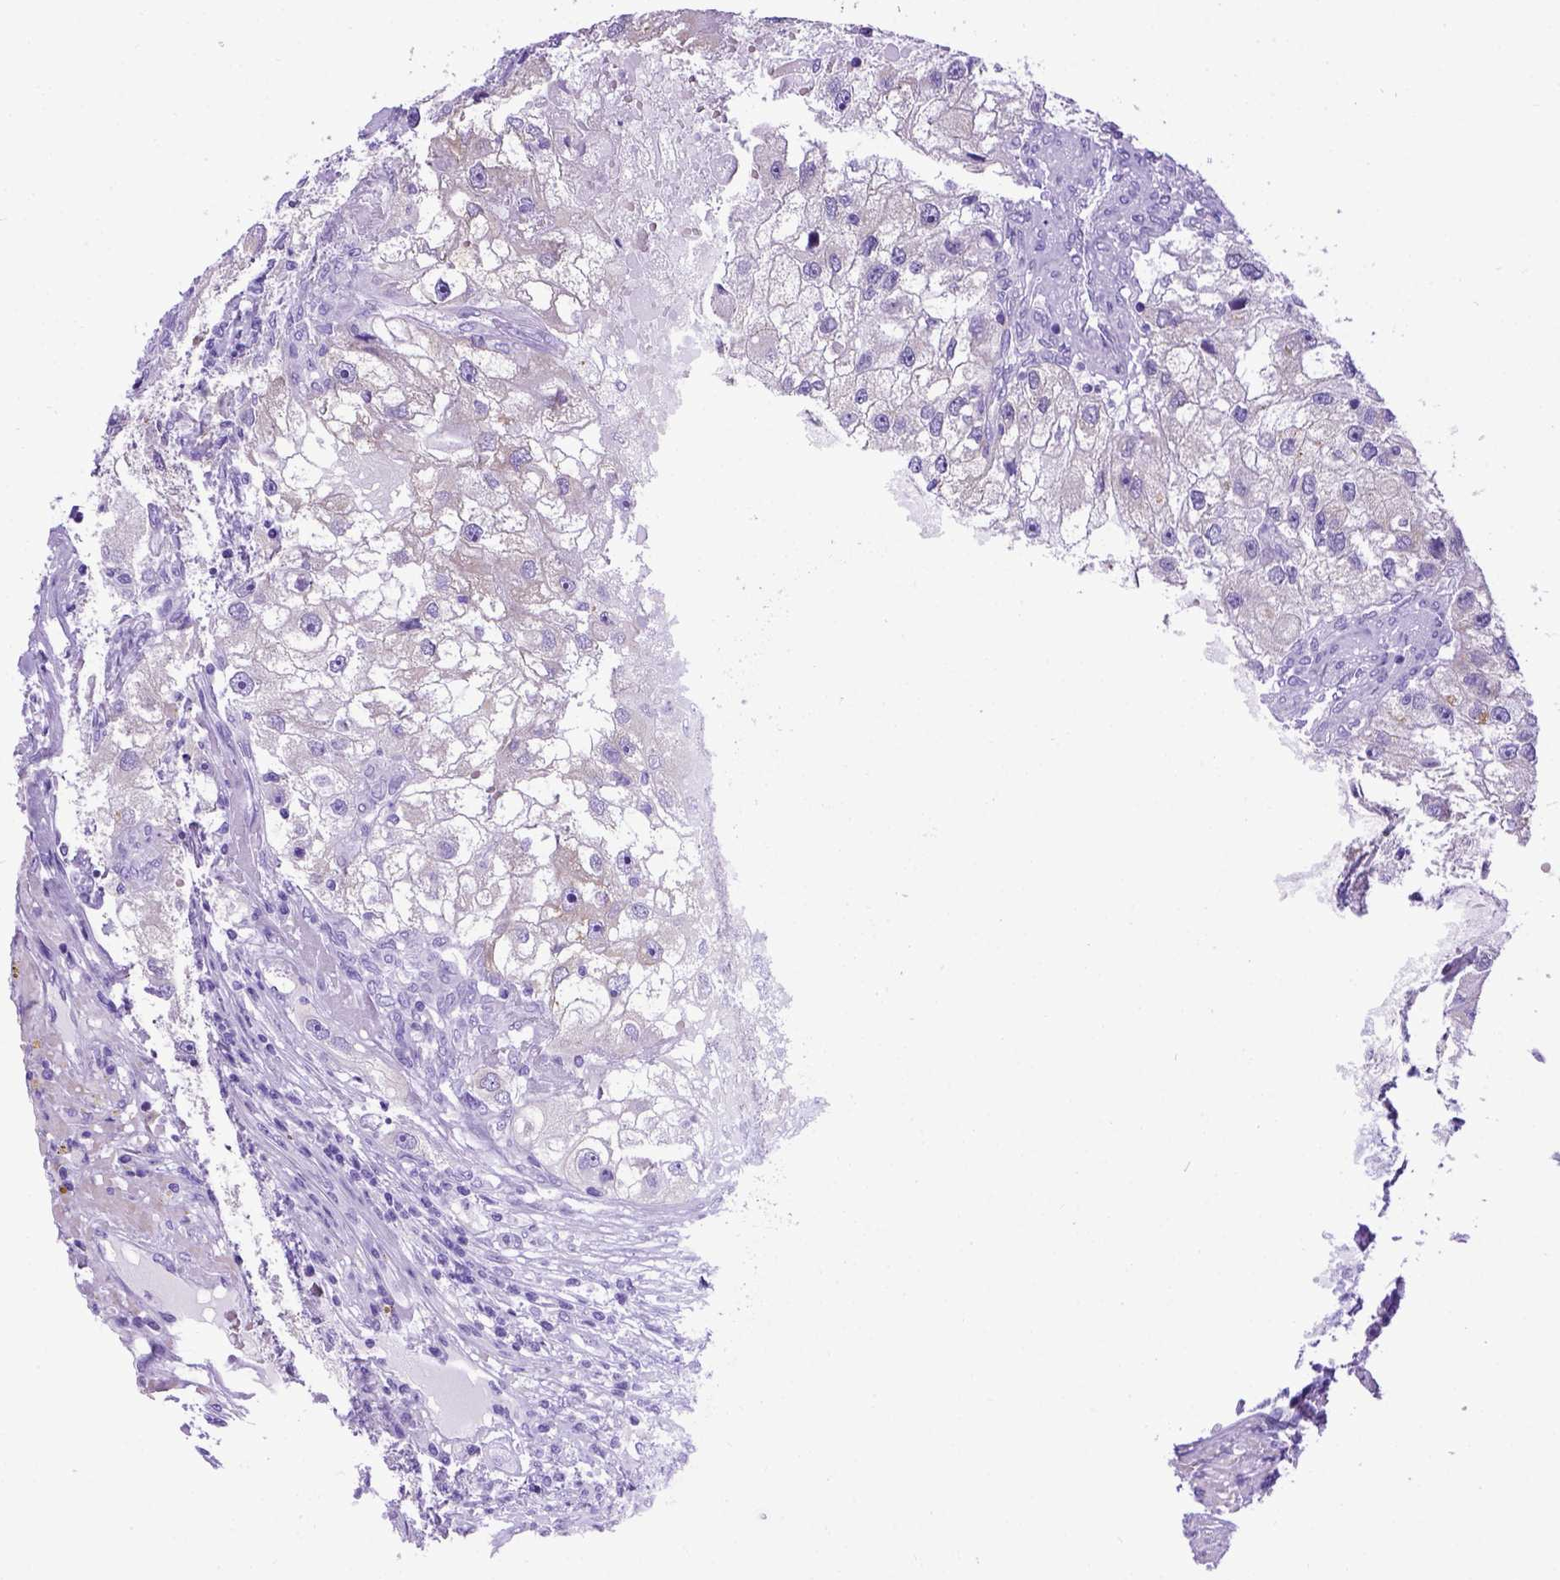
{"staining": {"intensity": "negative", "quantity": "none", "location": "none"}, "tissue": "renal cancer", "cell_type": "Tumor cells", "image_type": "cancer", "snomed": [{"axis": "morphology", "description": "Adenocarcinoma, NOS"}, {"axis": "topography", "description": "Kidney"}], "caption": "An image of human adenocarcinoma (renal) is negative for staining in tumor cells. (Brightfield microscopy of DAB (3,3'-diaminobenzidine) immunohistochemistry (IHC) at high magnification).", "gene": "MEOX2", "patient": {"sex": "male", "age": 63}}